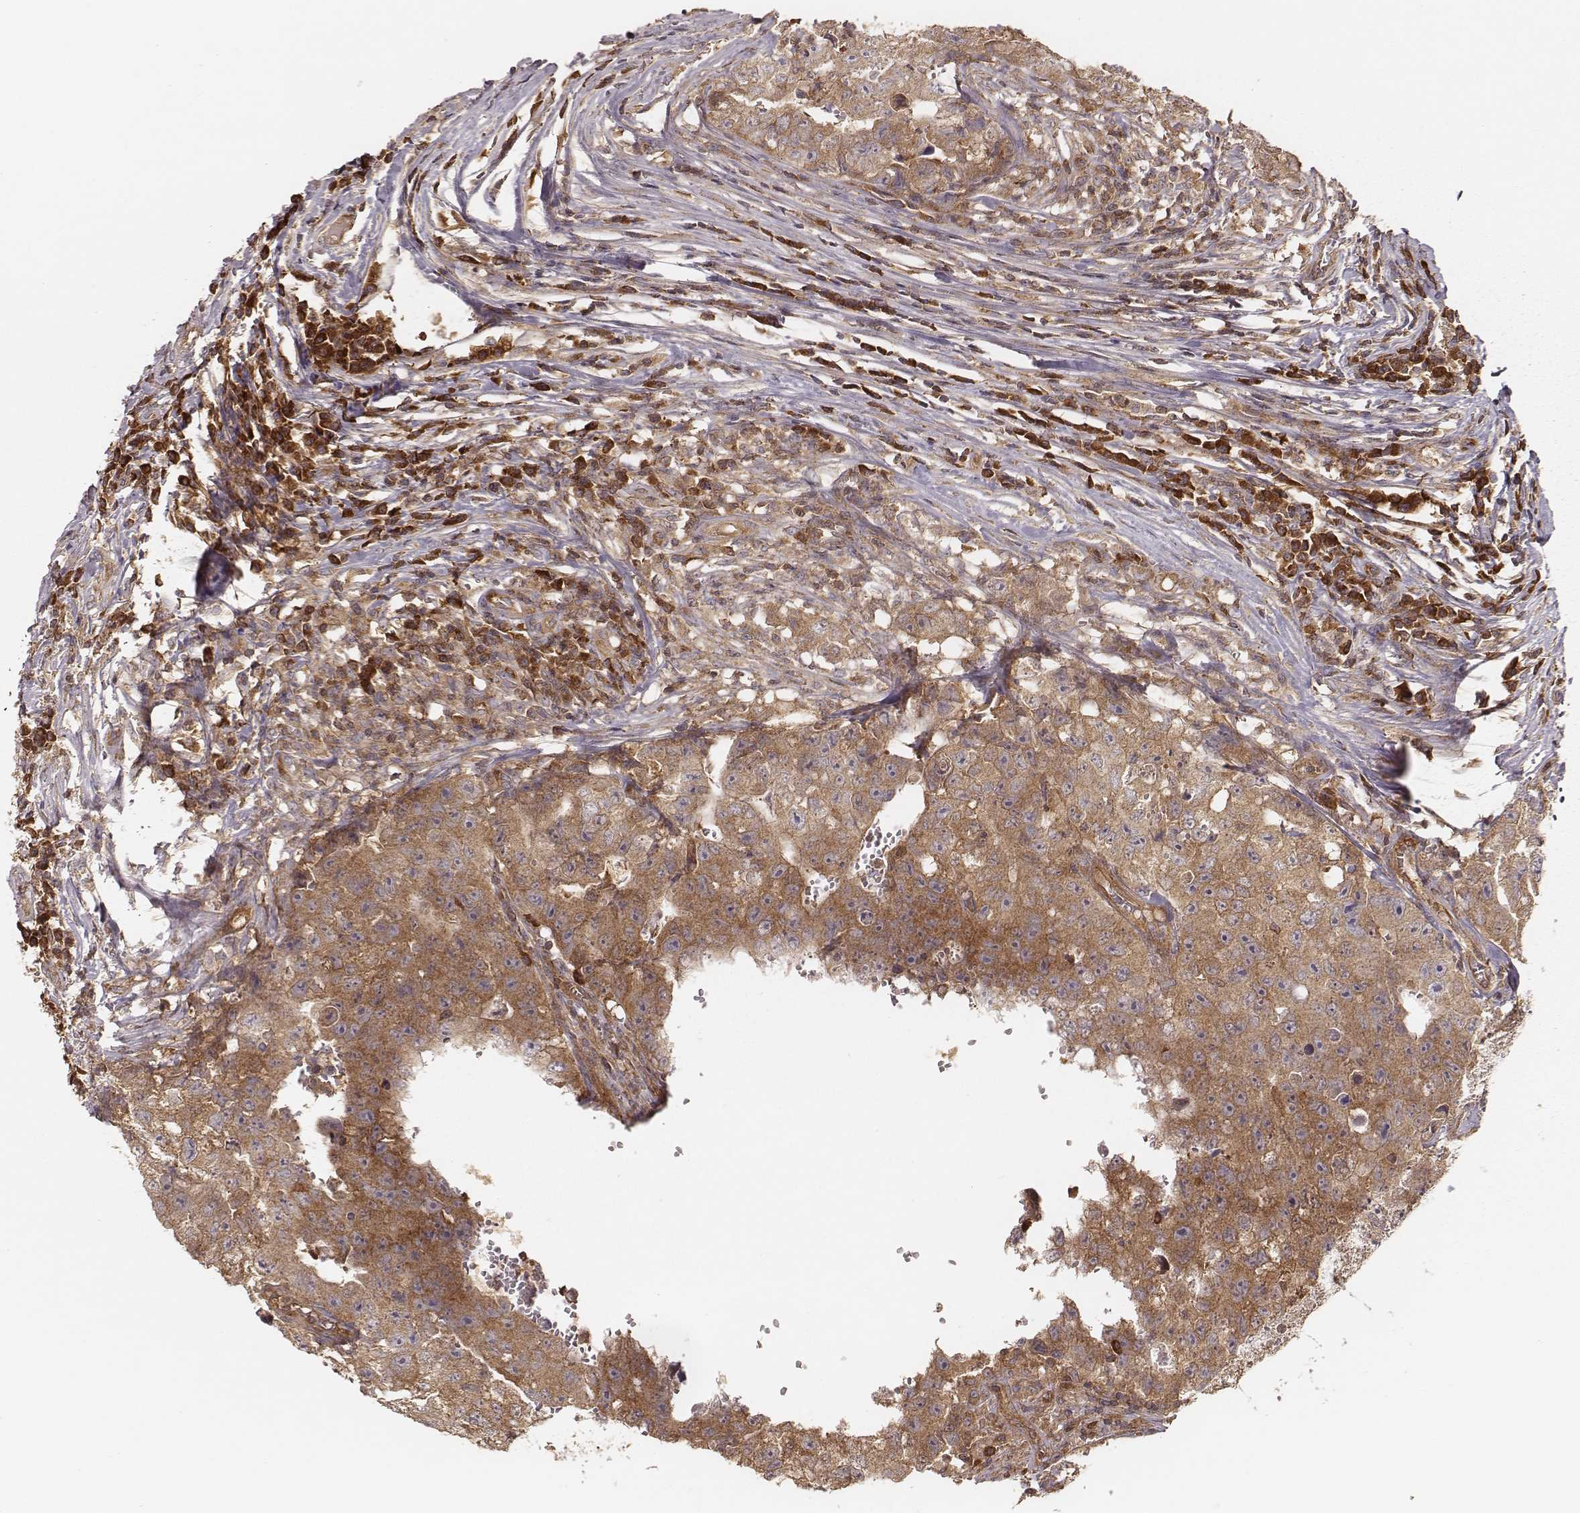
{"staining": {"intensity": "moderate", "quantity": ">75%", "location": "cytoplasmic/membranous"}, "tissue": "testis cancer", "cell_type": "Tumor cells", "image_type": "cancer", "snomed": [{"axis": "morphology", "description": "Carcinoma, Embryonal, NOS"}, {"axis": "topography", "description": "Testis"}], "caption": "Immunohistochemical staining of human testis cancer (embryonal carcinoma) displays medium levels of moderate cytoplasmic/membranous protein positivity in about >75% of tumor cells.", "gene": "CARS1", "patient": {"sex": "male", "age": 36}}